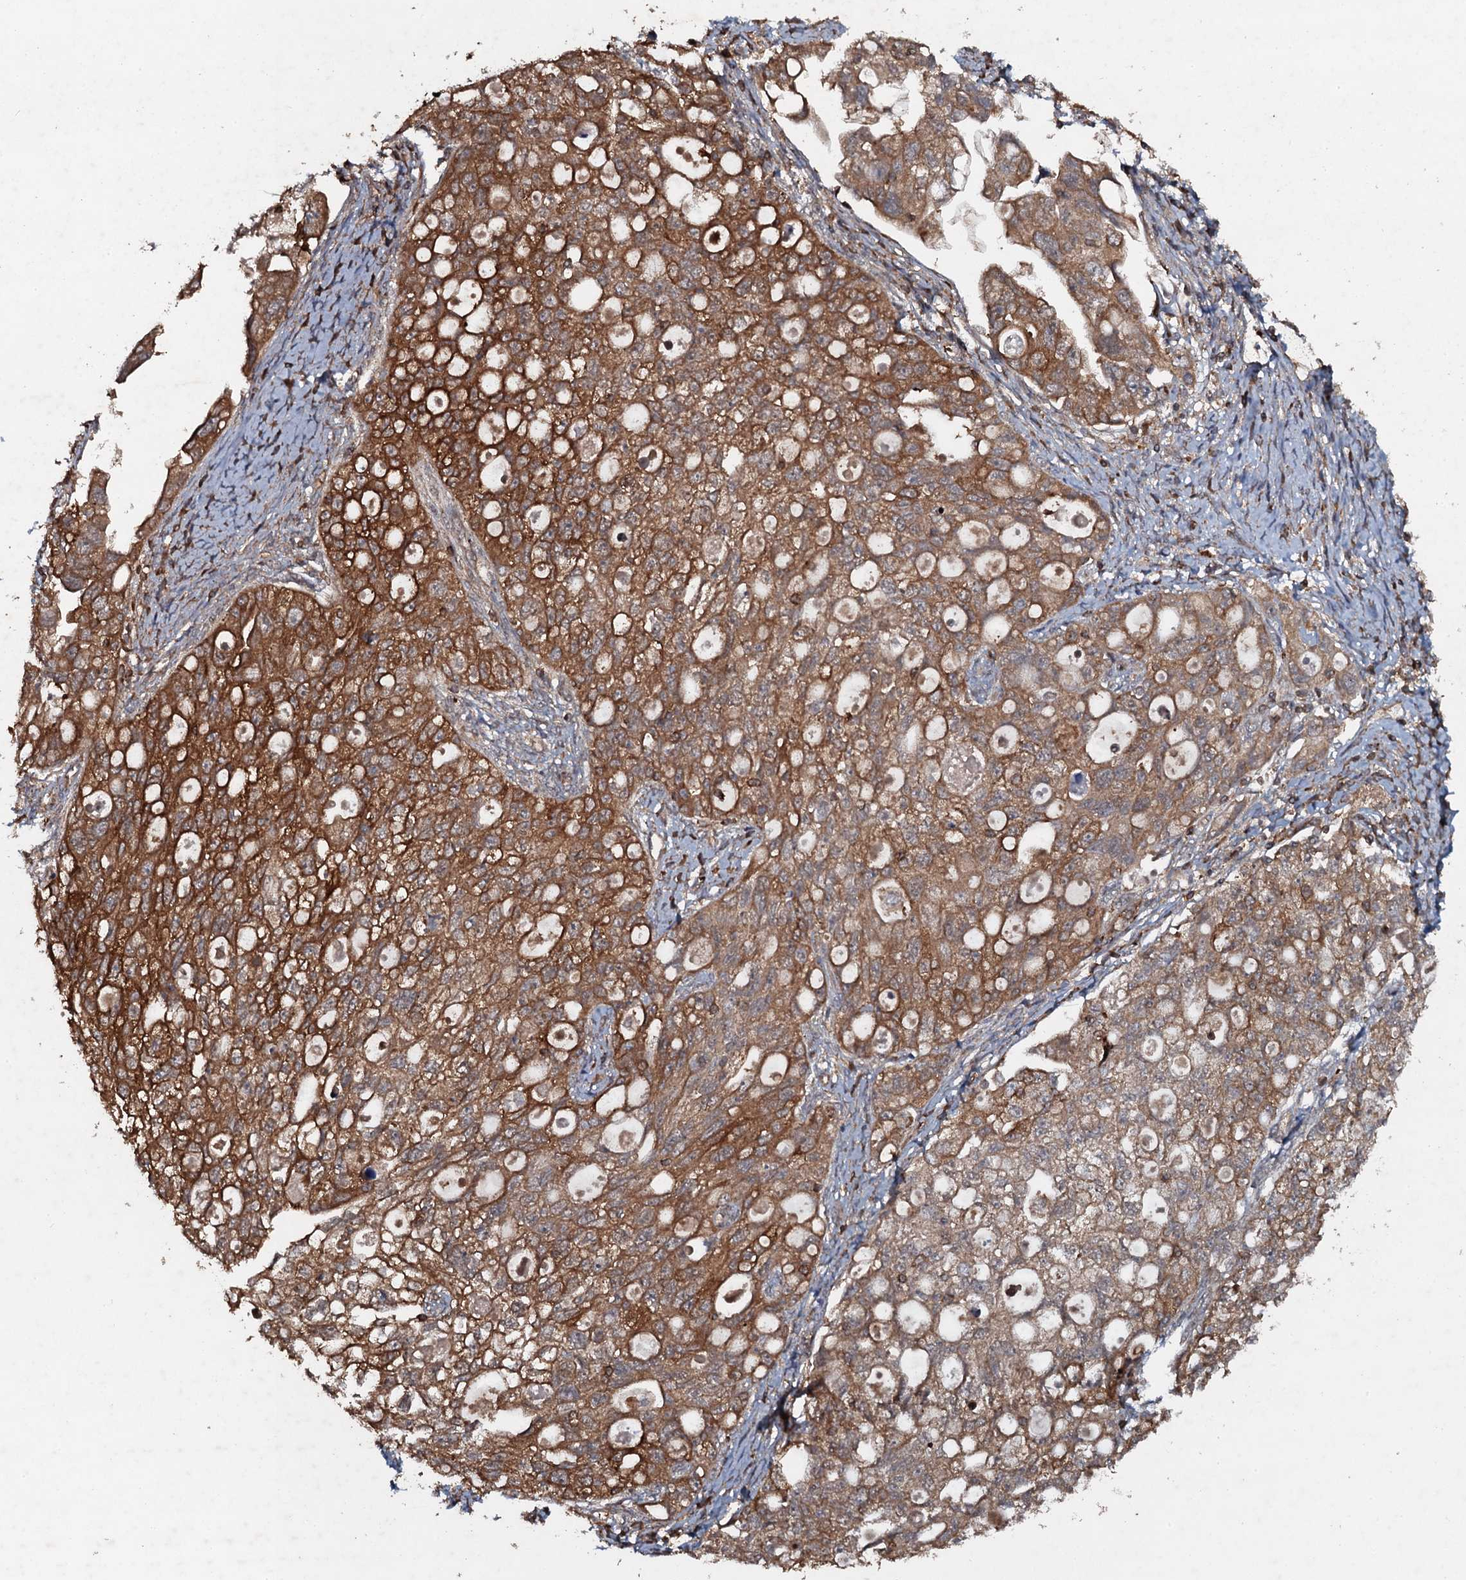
{"staining": {"intensity": "strong", "quantity": ">75%", "location": "cytoplasmic/membranous"}, "tissue": "ovarian cancer", "cell_type": "Tumor cells", "image_type": "cancer", "snomed": [{"axis": "morphology", "description": "Carcinoma, NOS"}, {"axis": "morphology", "description": "Cystadenocarcinoma, serous, NOS"}, {"axis": "topography", "description": "Ovary"}], "caption": "A micrograph showing strong cytoplasmic/membranous staining in about >75% of tumor cells in ovarian cancer, as visualized by brown immunohistochemical staining.", "gene": "ADGRG3", "patient": {"sex": "female", "age": 69}}